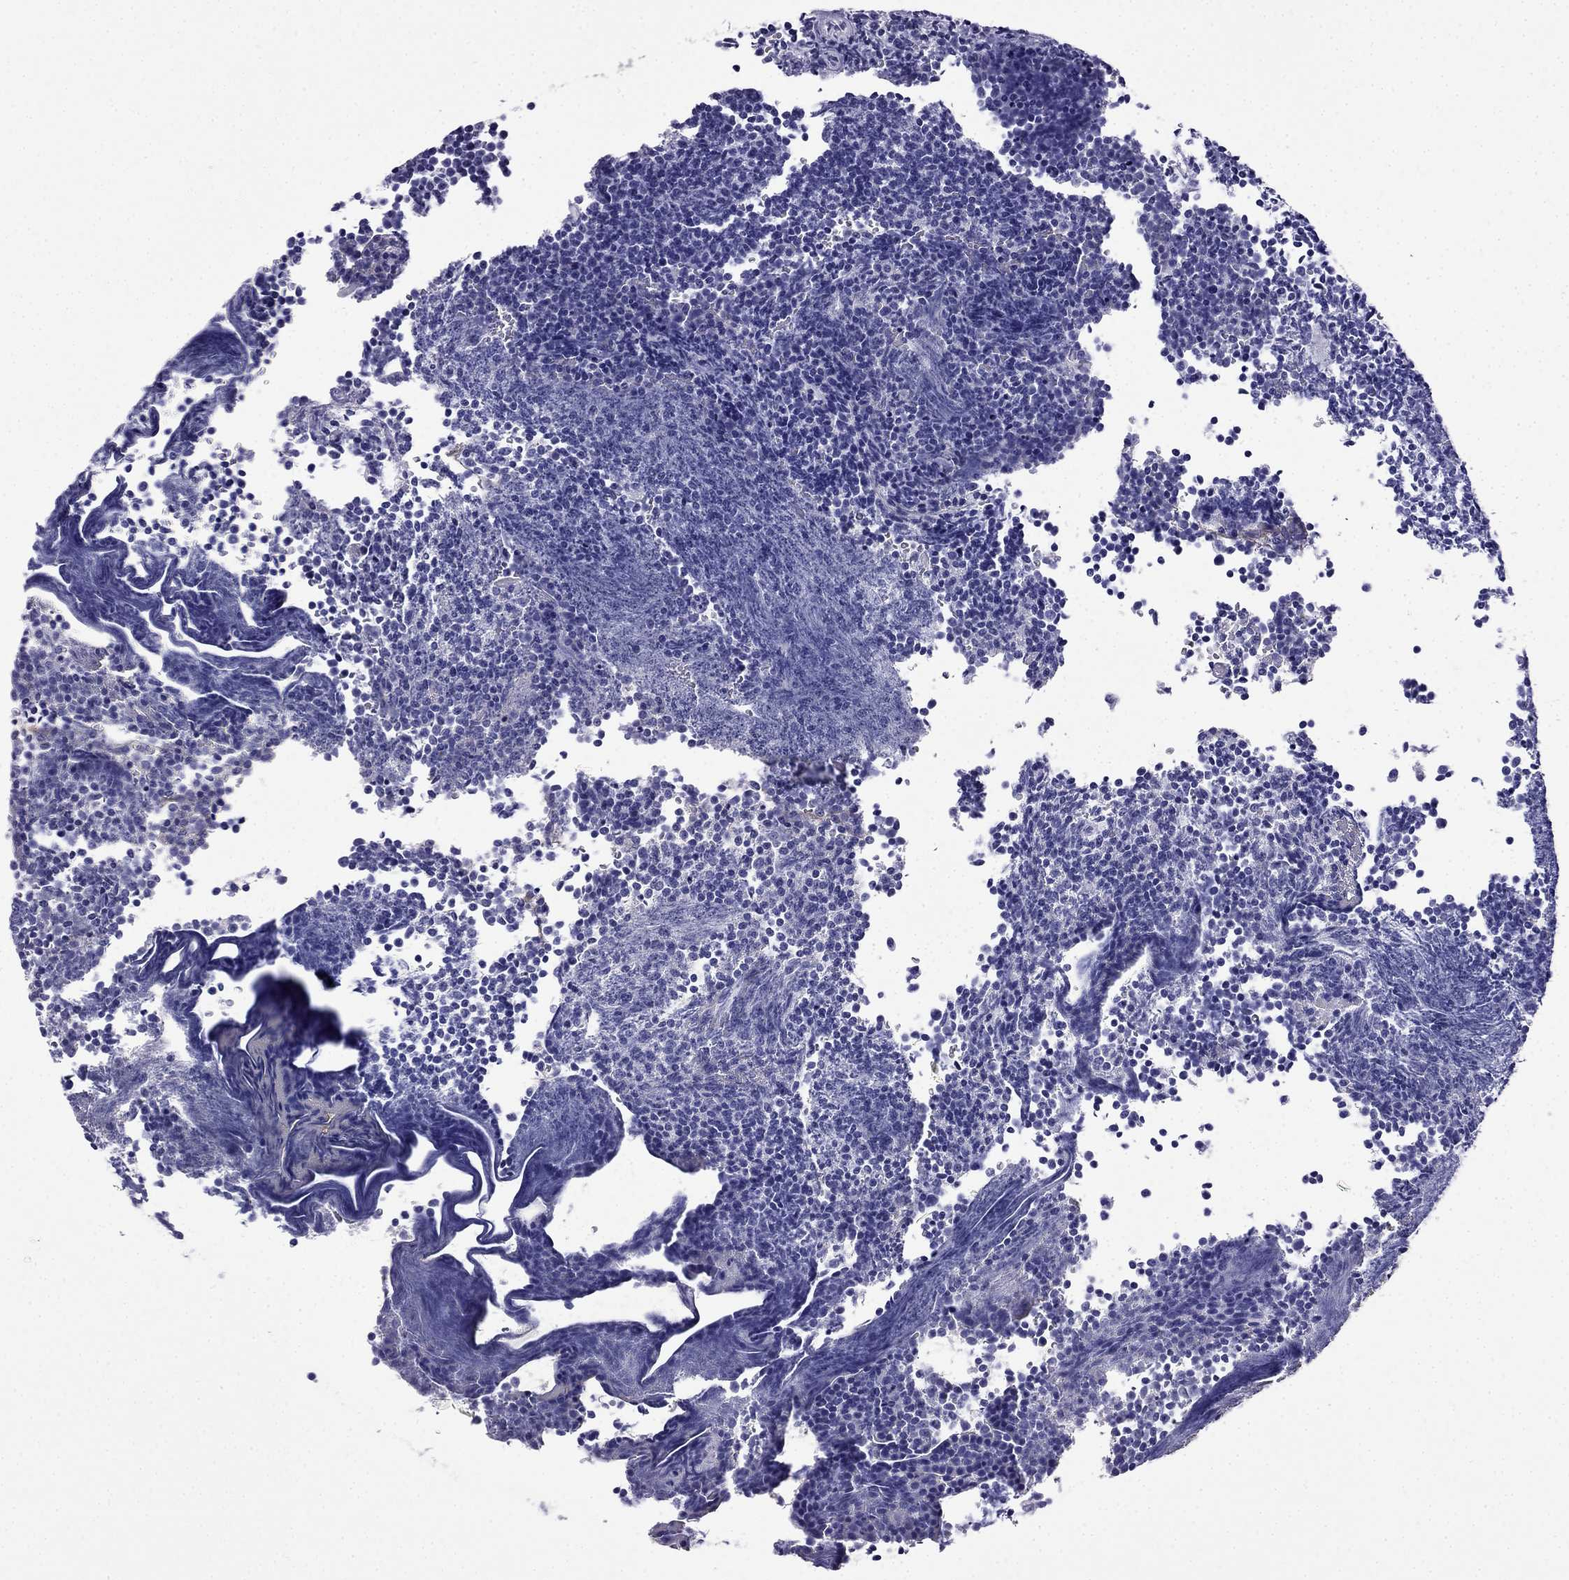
{"staining": {"intensity": "negative", "quantity": "none", "location": "none"}, "tissue": "lymphoma", "cell_type": "Tumor cells", "image_type": "cancer", "snomed": [{"axis": "morphology", "description": "Malignant lymphoma, non-Hodgkin's type, Low grade"}, {"axis": "topography", "description": "Brain"}], "caption": "The IHC photomicrograph has no significant staining in tumor cells of lymphoma tissue. (DAB IHC, high magnification).", "gene": "CDHR4", "patient": {"sex": "female", "age": 66}}